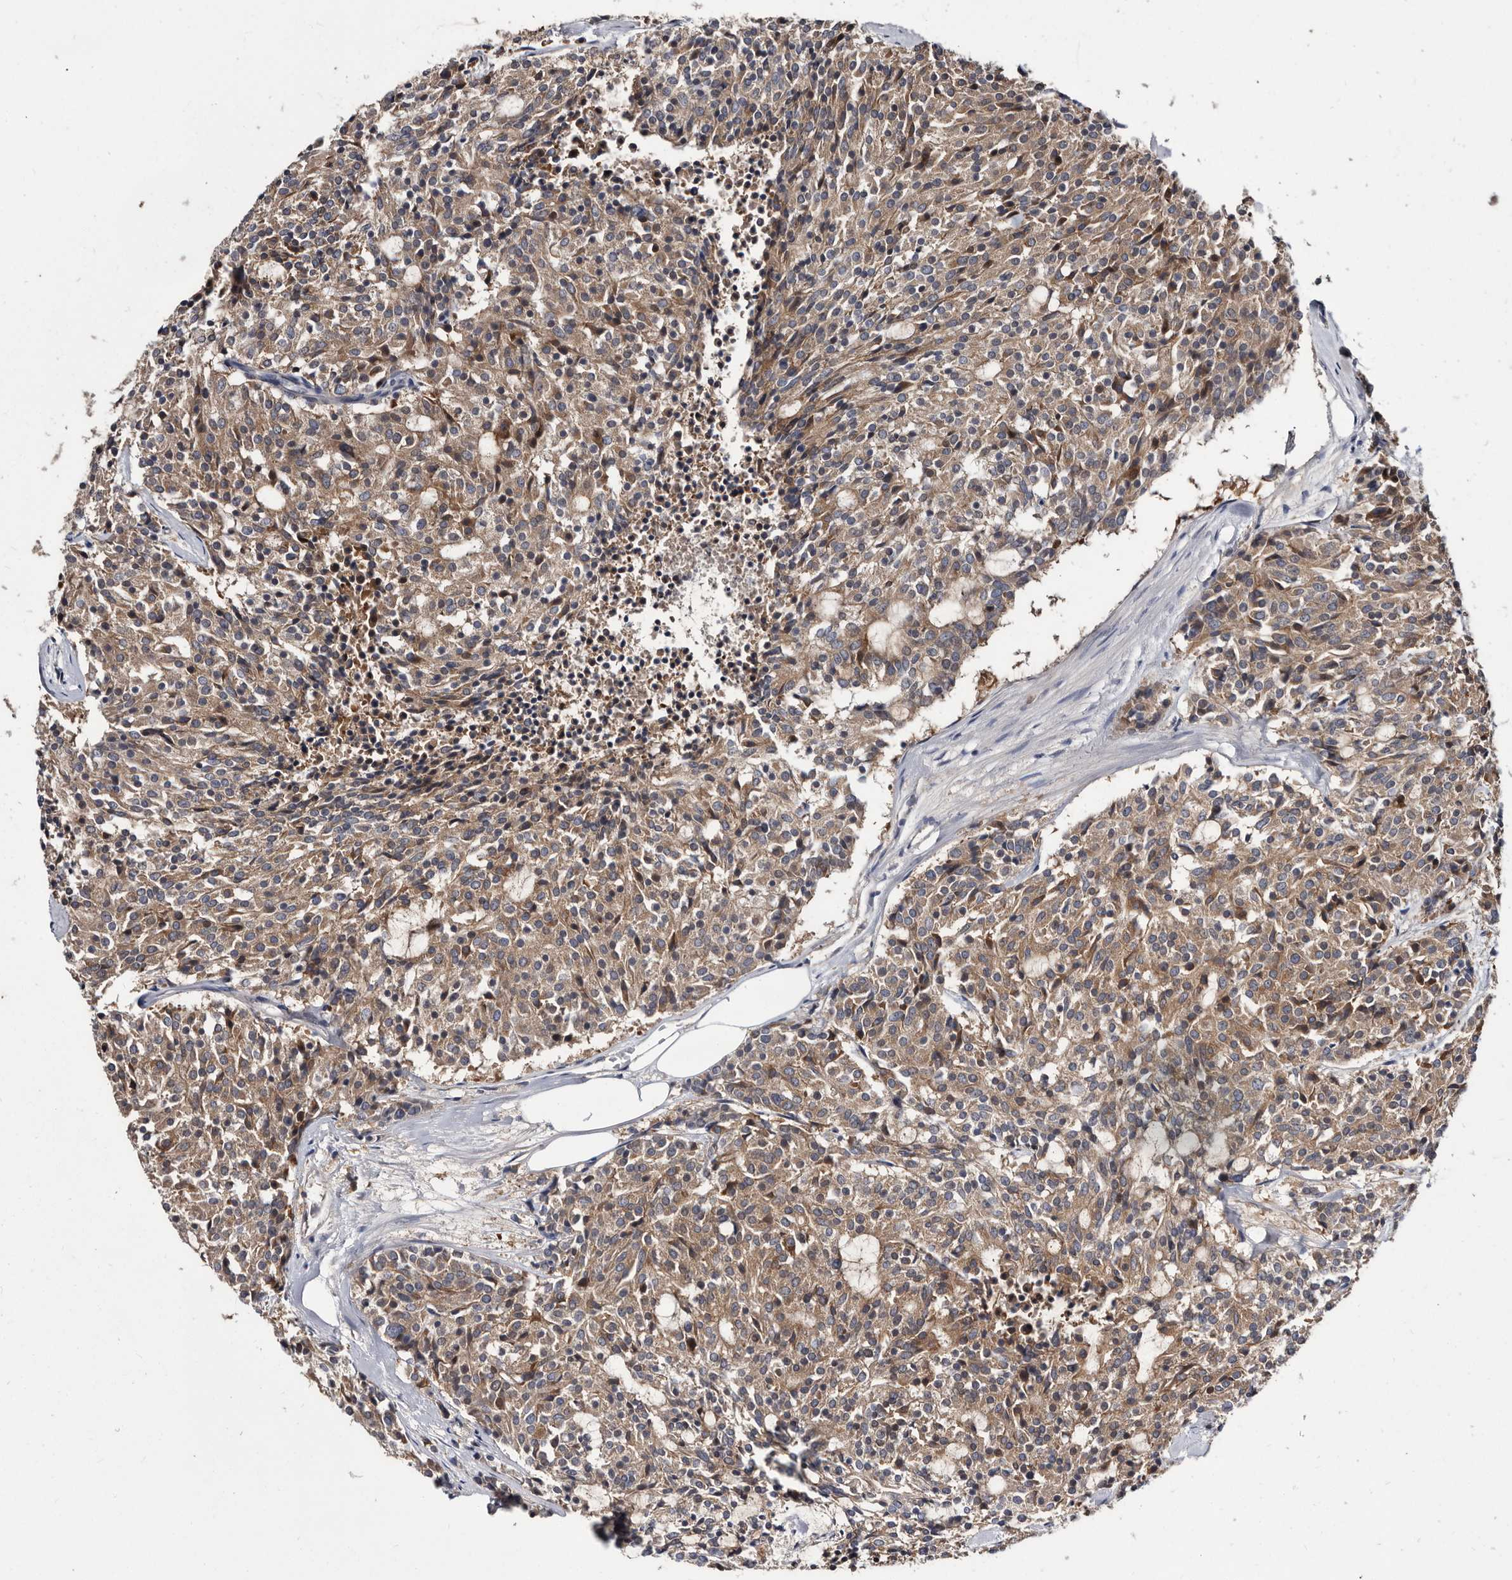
{"staining": {"intensity": "moderate", "quantity": ">75%", "location": "cytoplasmic/membranous"}, "tissue": "carcinoid", "cell_type": "Tumor cells", "image_type": "cancer", "snomed": [{"axis": "morphology", "description": "Carcinoid, malignant, NOS"}, {"axis": "topography", "description": "Pancreas"}], "caption": "Immunohistochemistry staining of carcinoid (malignant), which shows medium levels of moderate cytoplasmic/membranous positivity in about >75% of tumor cells indicating moderate cytoplasmic/membranous protein expression. The staining was performed using DAB (3,3'-diaminobenzidine) (brown) for protein detection and nuclei were counterstained in hematoxylin (blue).", "gene": "ABCF2", "patient": {"sex": "female", "age": 54}}